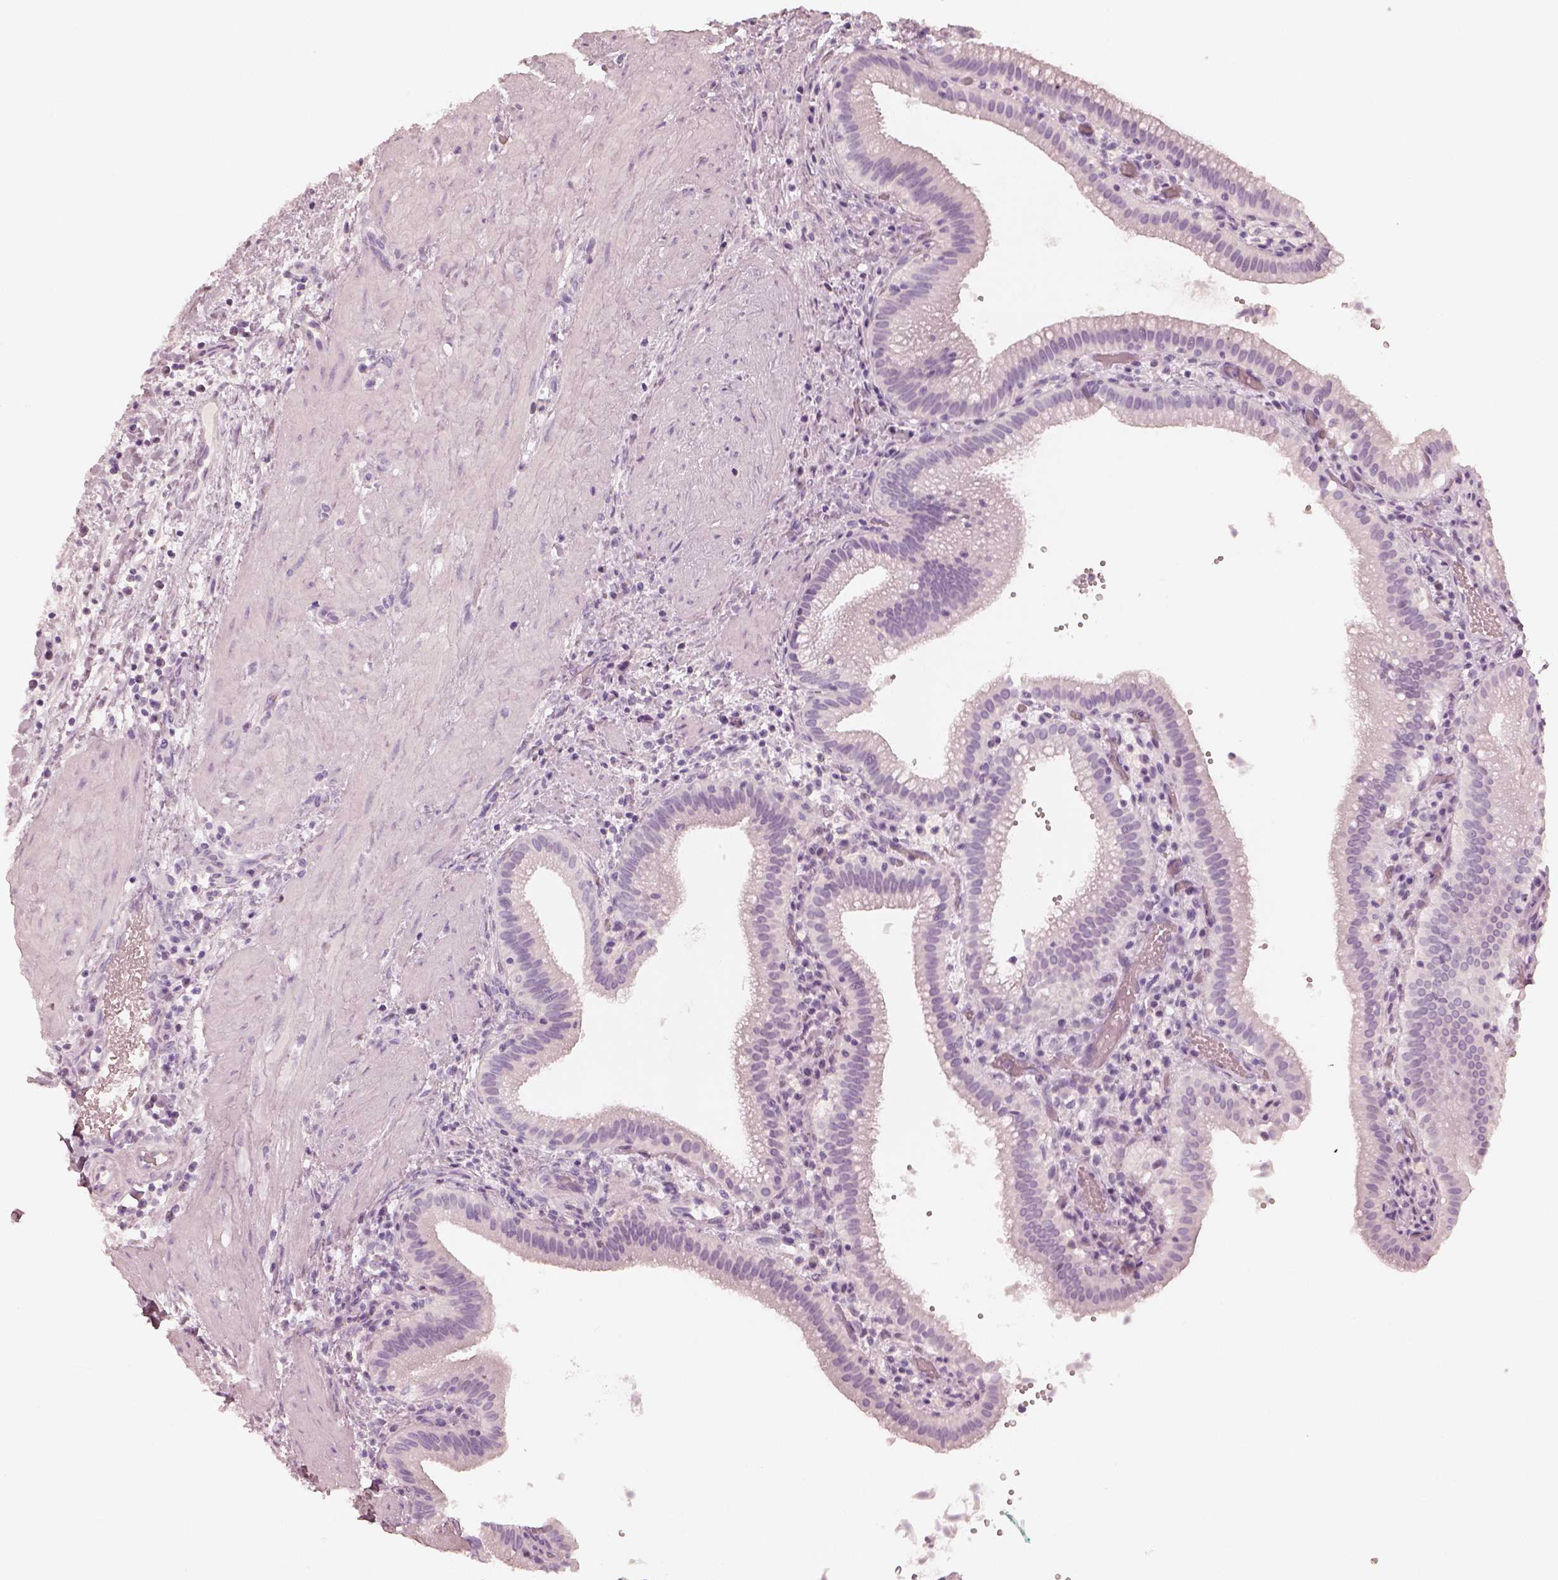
{"staining": {"intensity": "negative", "quantity": "none", "location": "none"}, "tissue": "gallbladder", "cell_type": "Glandular cells", "image_type": "normal", "snomed": [{"axis": "morphology", "description": "Normal tissue, NOS"}, {"axis": "topography", "description": "Gallbladder"}], "caption": "This is a micrograph of immunohistochemistry staining of benign gallbladder, which shows no expression in glandular cells.", "gene": "KRT82", "patient": {"sex": "male", "age": 42}}